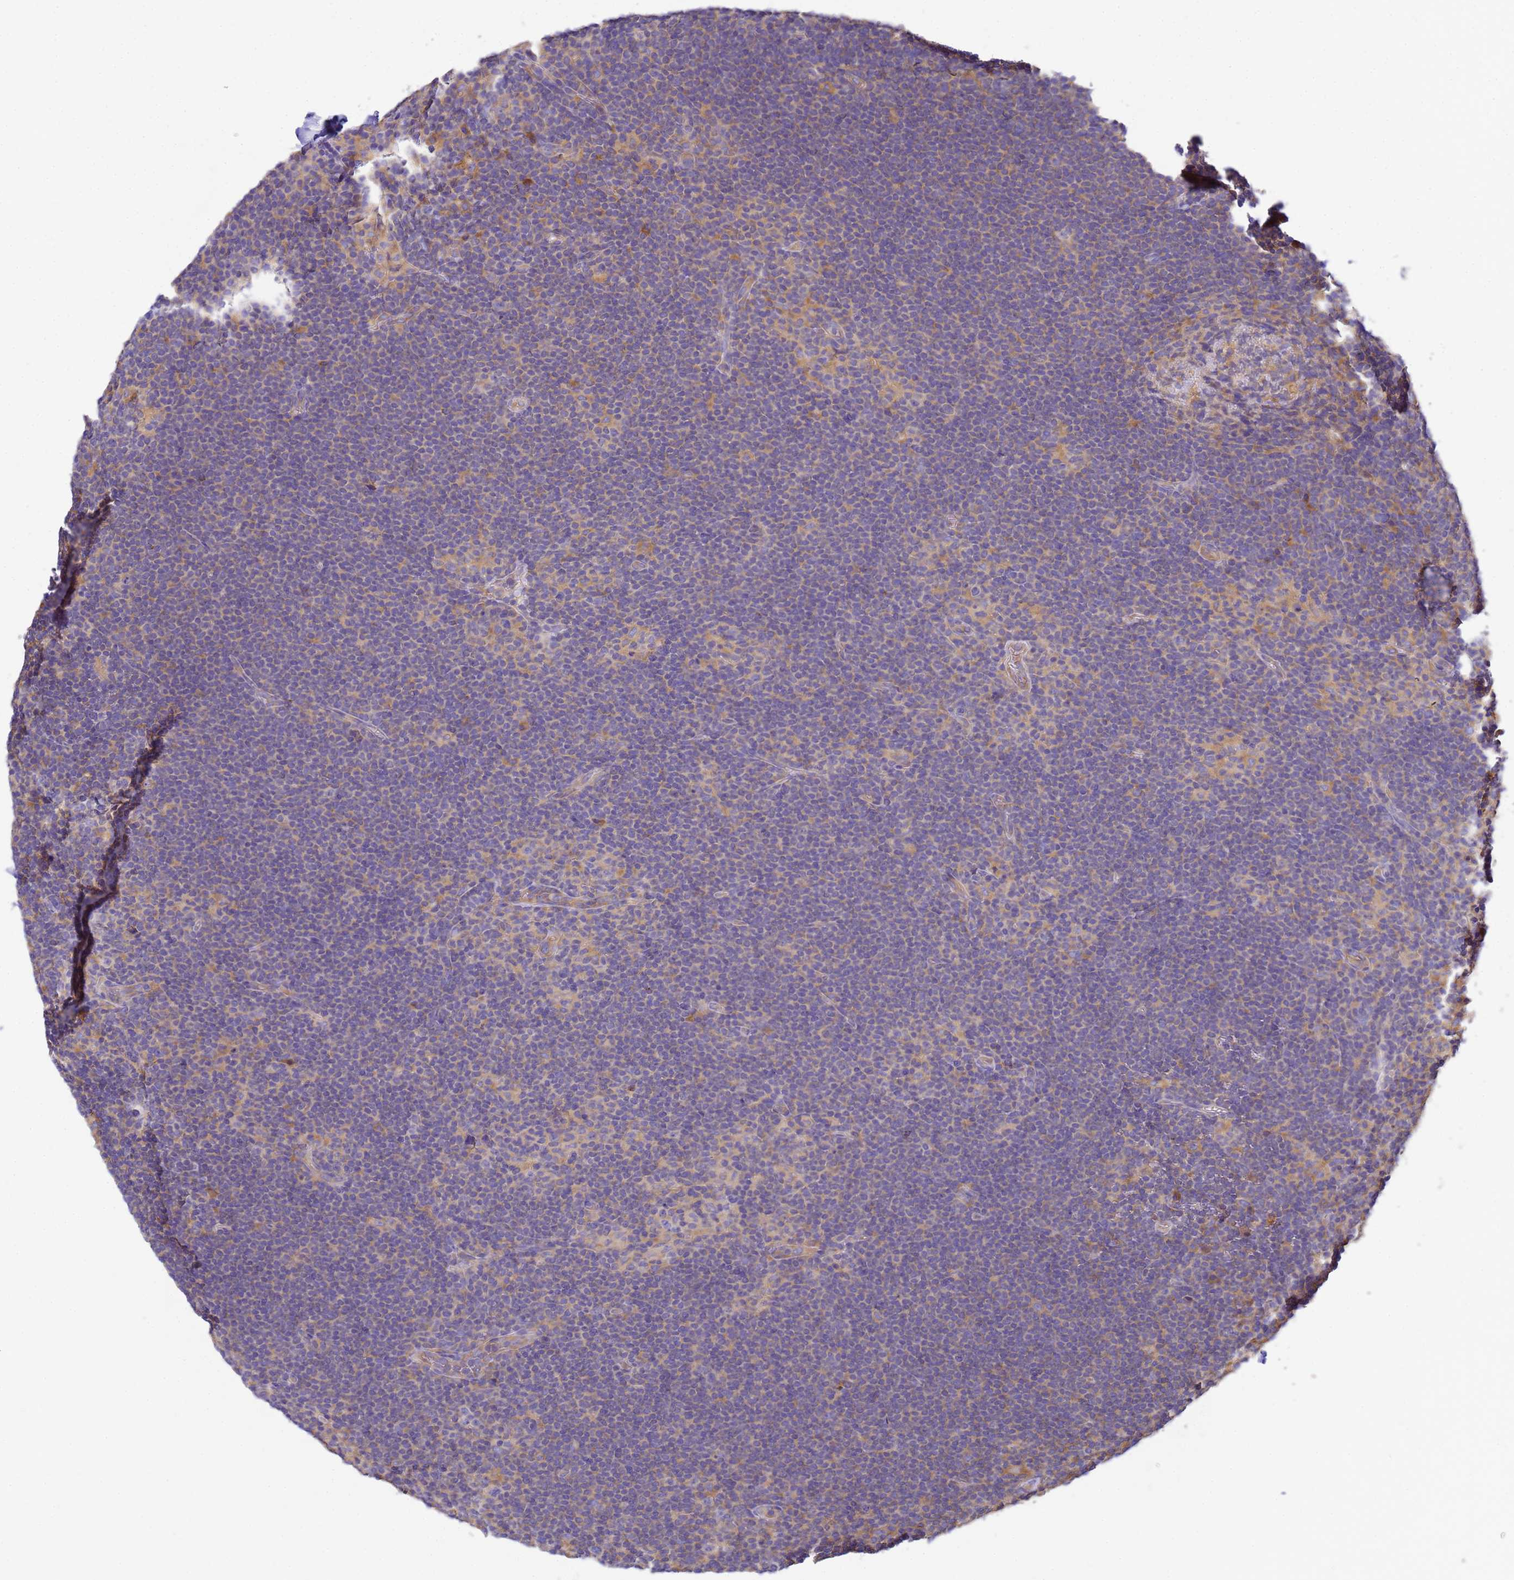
{"staining": {"intensity": "negative", "quantity": "none", "location": "none"}, "tissue": "lymphoma", "cell_type": "Tumor cells", "image_type": "cancer", "snomed": [{"axis": "morphology", "description": "Hodgkin's disease, NOS"}, {"axis": "topography", "description": "Lymph node"}], "caption": "IHC of Hodgkin's disease exhibits no staining in tumor cells. (Brightfield microscopy of DAB (3,3'-diaminobenzidine) immunohistochemistry at high magnification).", "gene": "NARS1", "patient": {"sex": "female", "age": 57}}